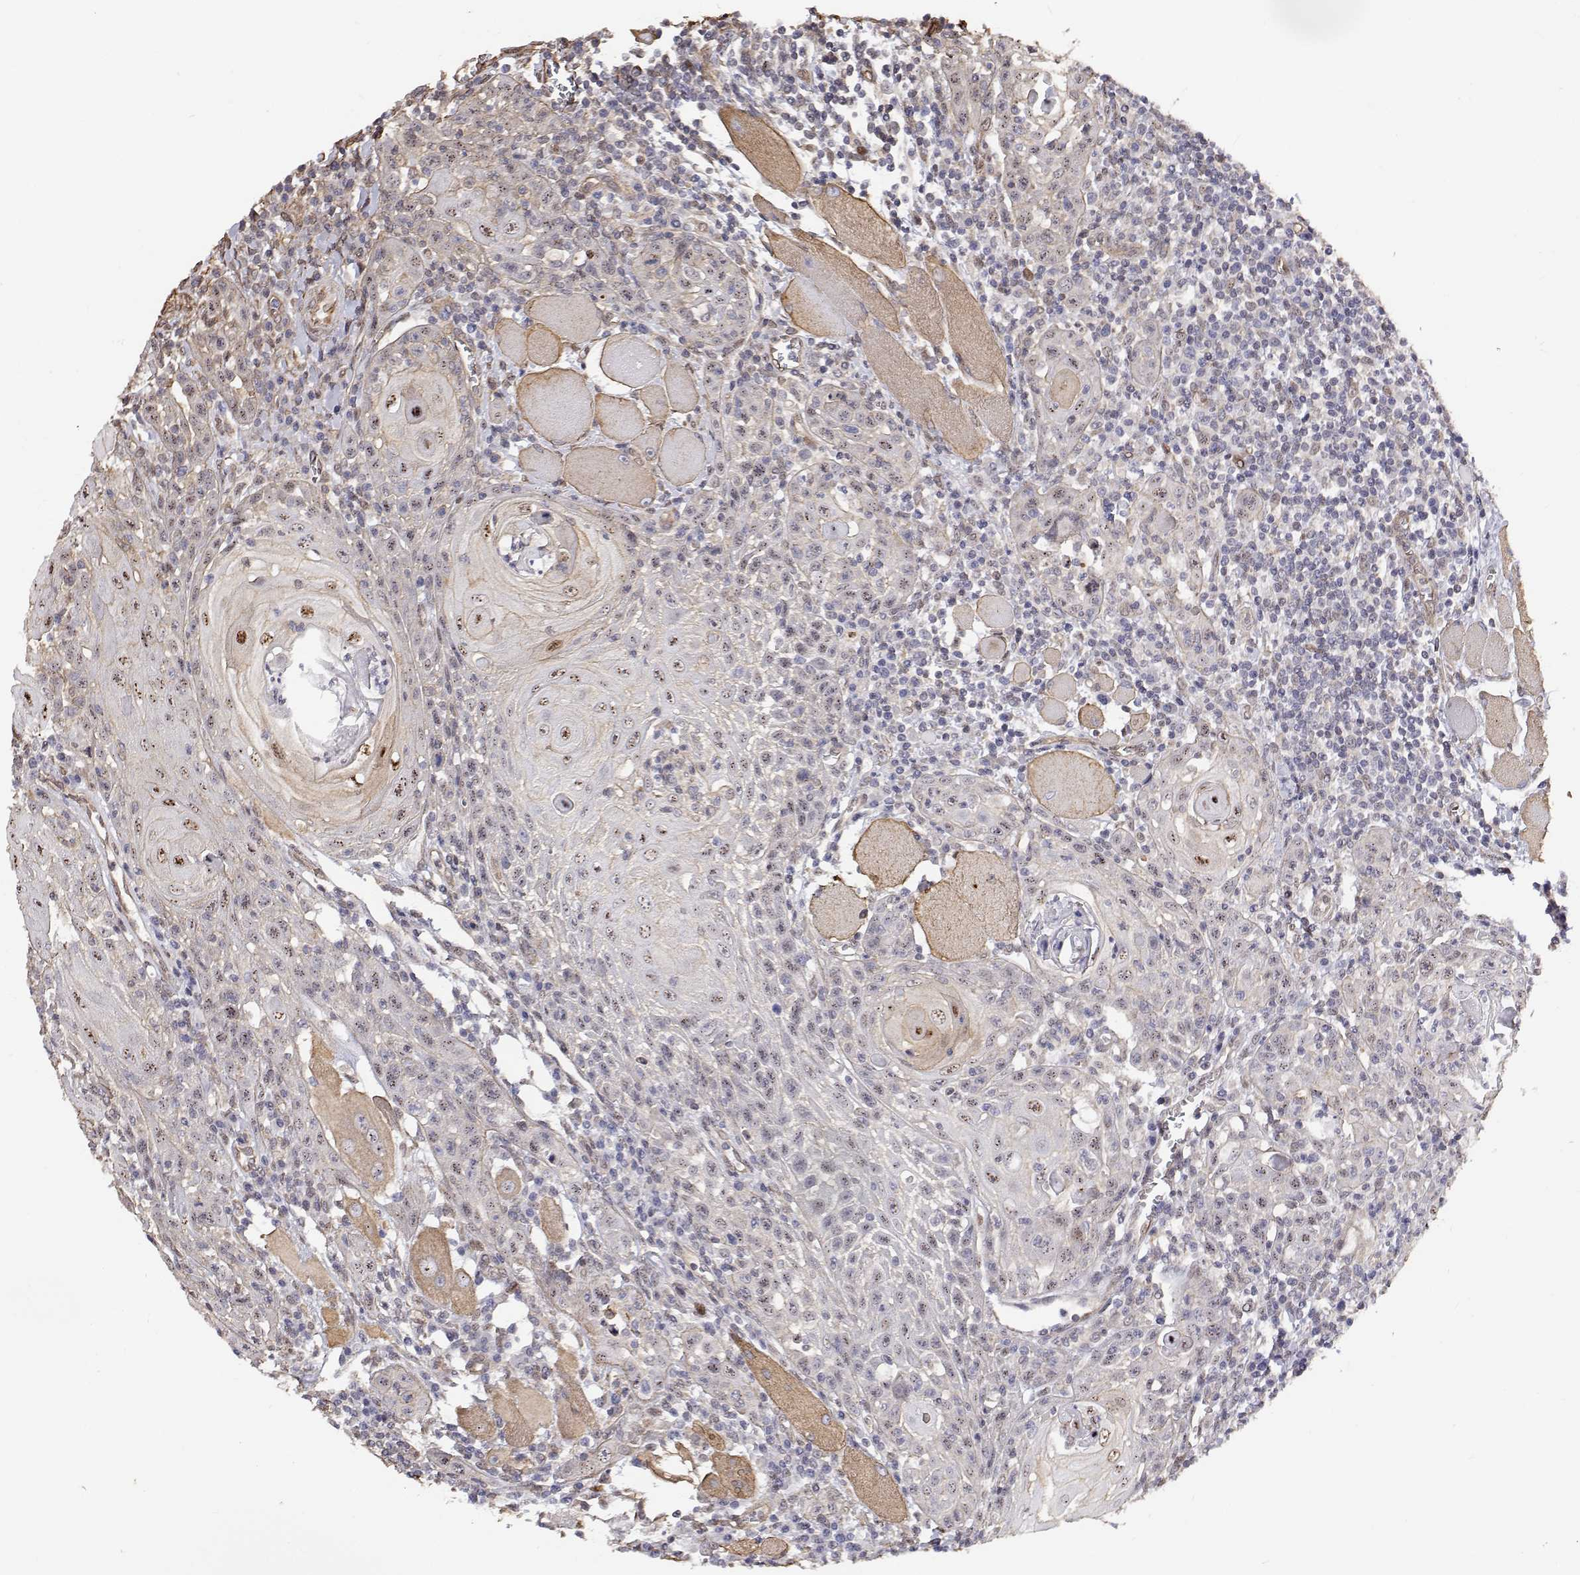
{"staining": {"intensity": "negative", "quantity": "none", "location": "none"}, "tissue": "head and neck cancer", "cell_type": "Tumor cells", "image_type": "cancer", "snomed": [{"axis": "morphology", "description": "Squamous cell carcinoma, NOS"}, {"axis": "topography", "description": "Head-Neck"}], "caption": "Immunohistochemistry of squamous cell carcinoma (head and neck) exhibits no staining in tumor cells. (Immunohistochemistry, brightfield microscopy, high magnification).", "gene": "GSDMA", "patient": {"sex": "male", "age": 52}}